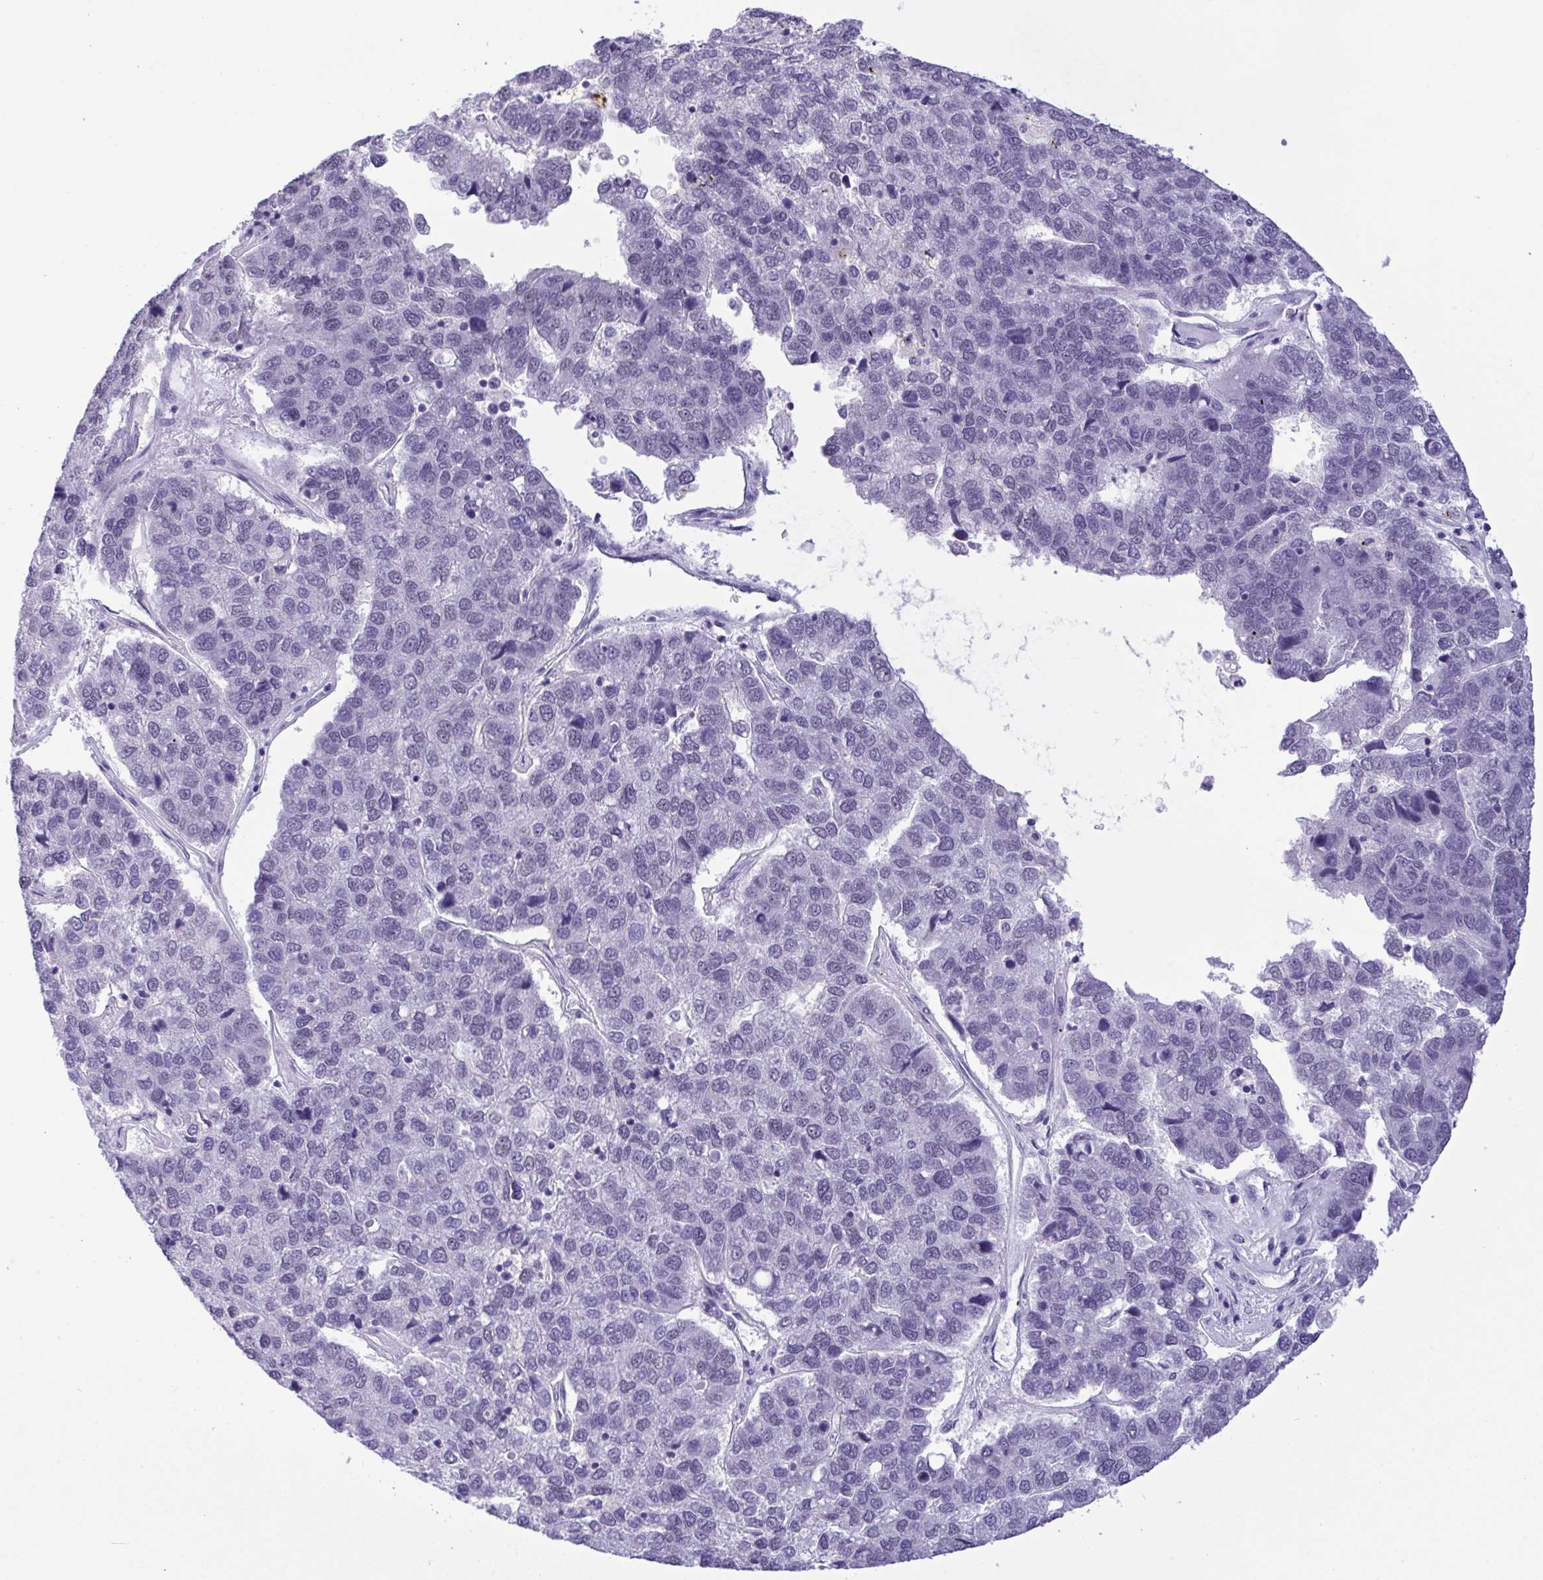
{"staining": {"intensity": "negative", "quantity": "none", "location": "none"}, "tissue": "pancreatic cancer", "cell_type": "Tumor cells", "image_type": "cancer", "snomed": [{"axis": "morphology", "description": "Adenocarcinoma, NOS"}, {"axis": "topography", "description": "Pancreas"}], "caption": "Tumor cells are negative for protein expression in human pancreatic cancer (adenocarcinoma).", "gene": "YBX2", "patient": {"sex": "female", "age": 61}}